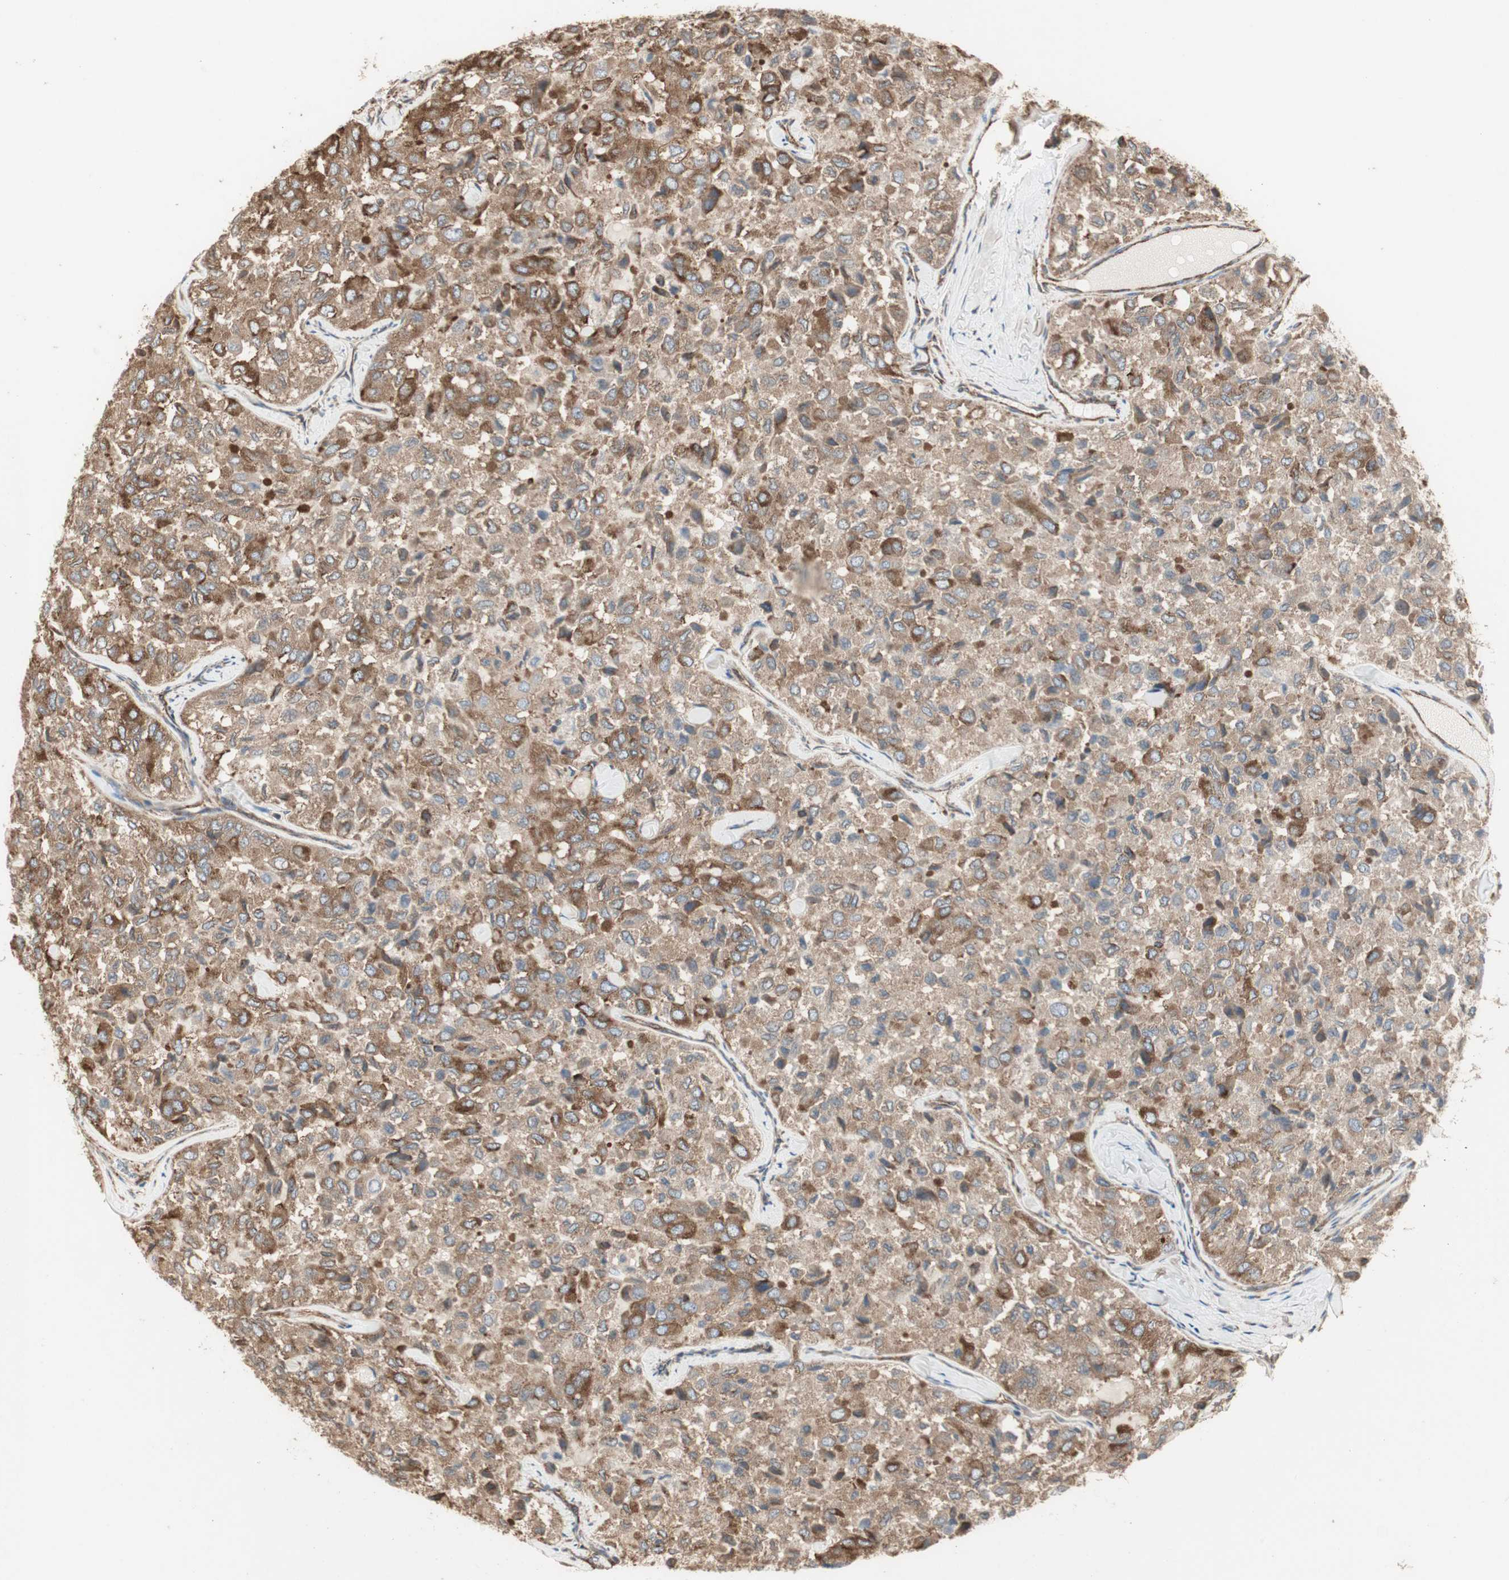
{"staining": {"intensity": "moderate", "quantity": ">75%", "location": "cytoplasmic/membranous"}, "tissue": "thyroid cancer", "cell_type": "Tumor cells", "image_type": "cancer", "snomed": [{"axis": "morphology", "description": "Follicular adenoma carcinoma, NOS"}, {"axis": "topography", "description": "Thyroid gland"}], "caption": "Protein analysis of thyroid cancer tissue shows moderate cytoplasmic/membranous positivity in approximately >75% of tumor cells.", "gene": "H6PD", "patient": {"sex": "male", "age": 75}}